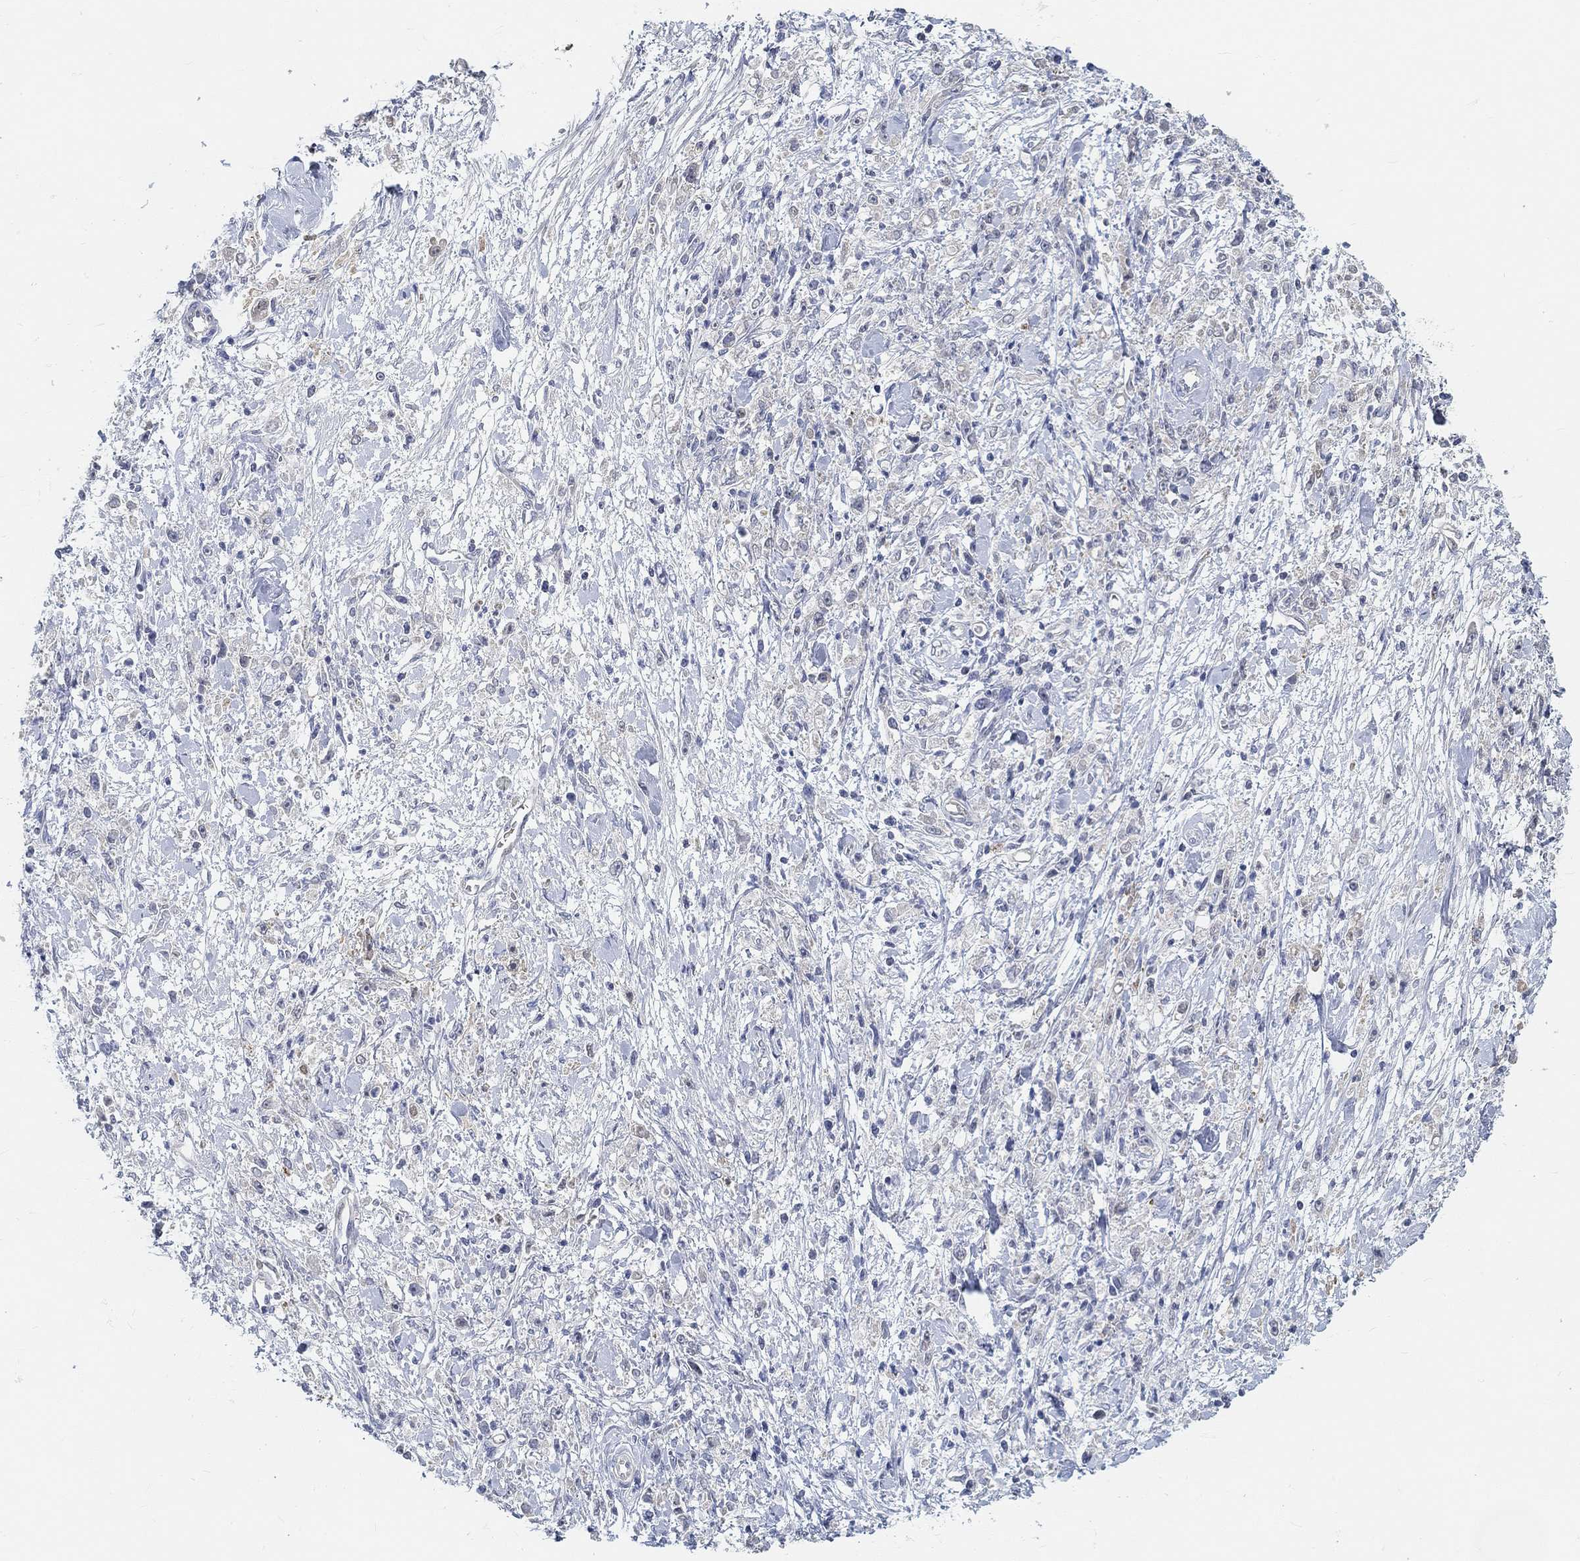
{"staining": {"intensity": "negative", "quantity": "none", "location": "none"}, "tissue": "stomach cancer", "cell_type": "Tumor cells", "image_type": "cancer", "snomed": [{"axis": "morphology", "description": "Adenocarcinoma, NOS"}, {"axis": "topography", "description": "Stomach"}], "caption": "A photomicrograph of stomach cancer (adenocarcinoma) stained for a protein exhibits no brown staining in tumor cells.", "gene": "SNTG2", "patient": {"sex": "female", "age": 59}}